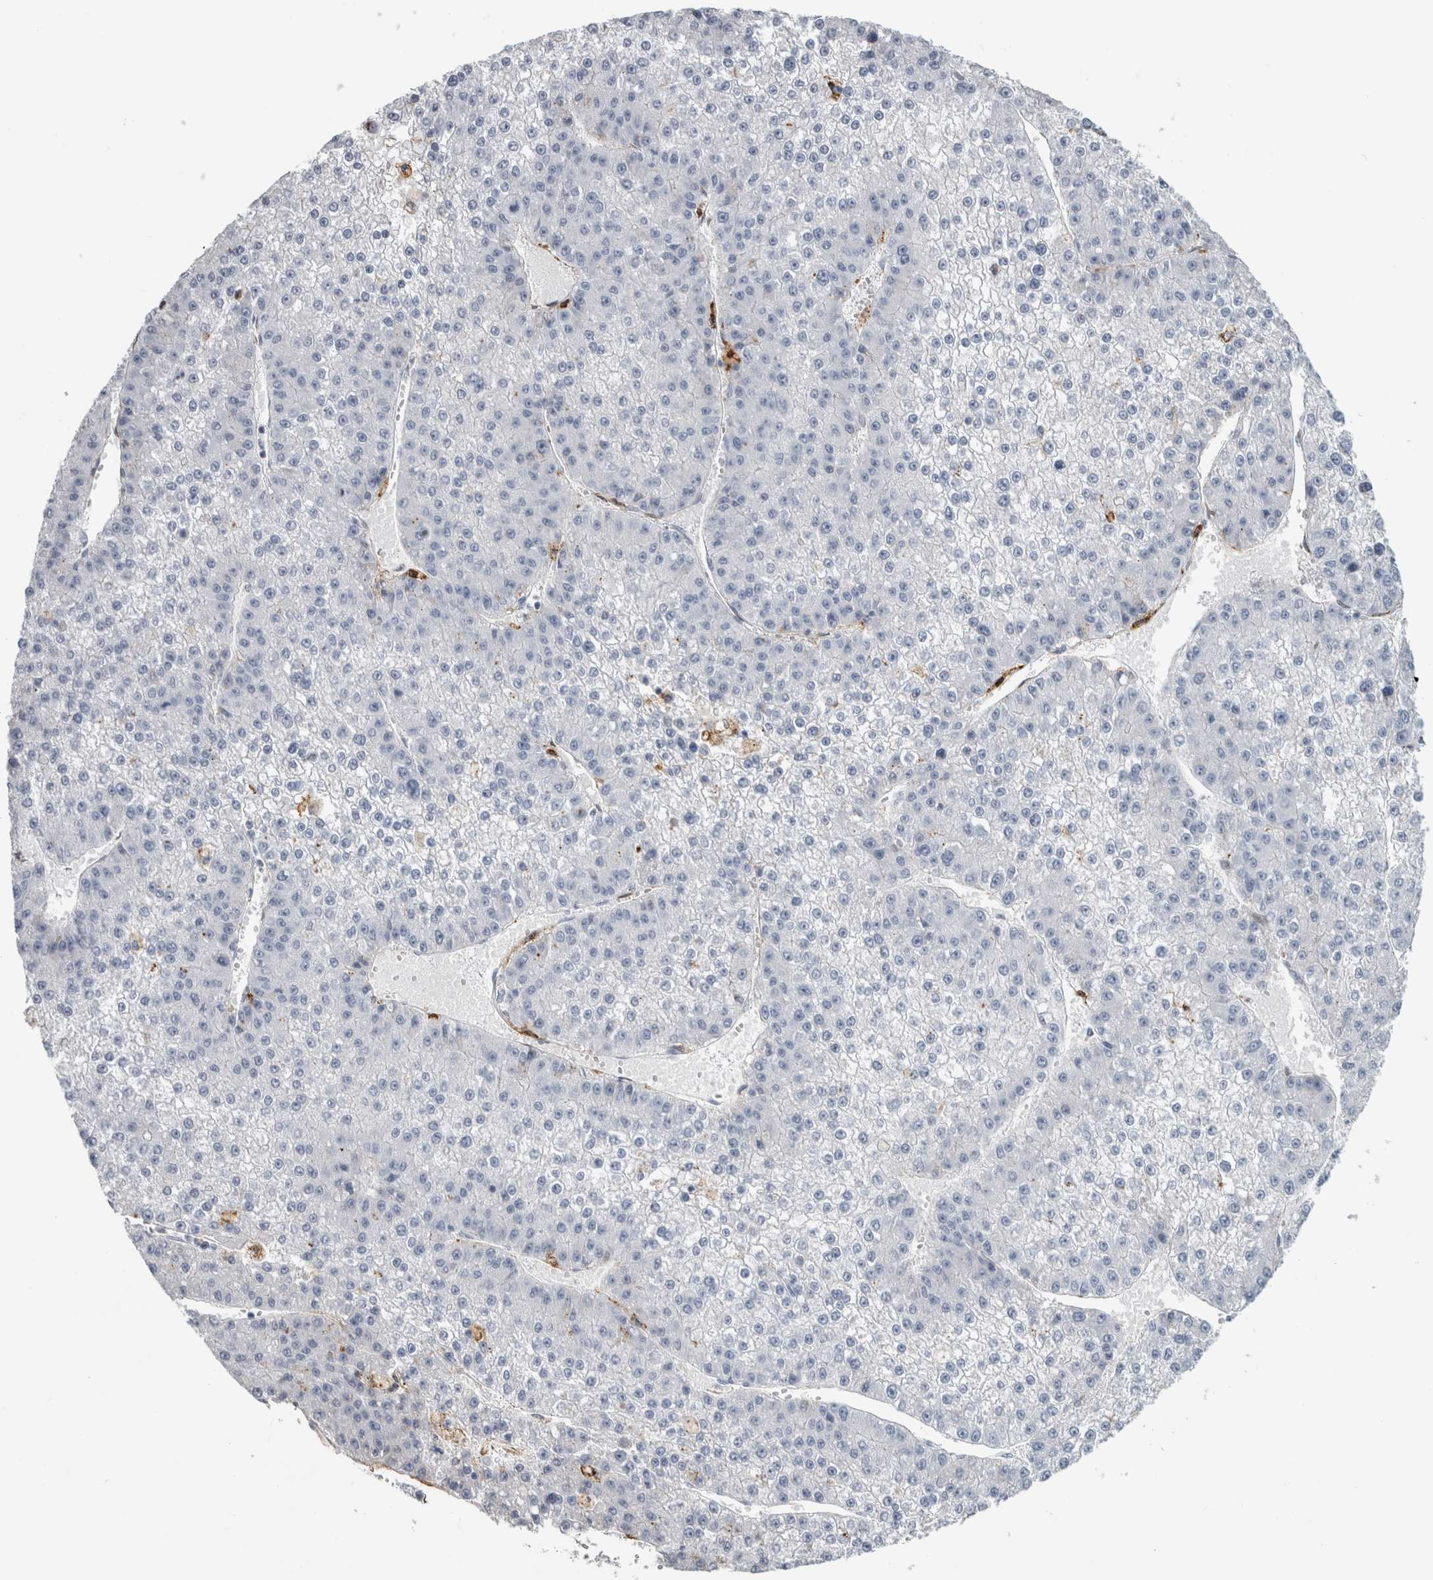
{"staining": {"intensity": "negative", "quantity": "none", "location": "none"}, "tissue": "liver cancer", "cell_type": "Tumor cells", "image_type": "cancer", "snomed": [{"axis": "morphology", "description": "Carcinoma, Hepatocellular, NOS"}, {"axis": "topography", "description": "Liver"}], "caption": "Human liver cancer stained for a protein using immunohistochemistry (IHC) displays no expression in tumor cells.", "gene": "DNAJC24", "patient": {"sex": "female", "age": 73}}